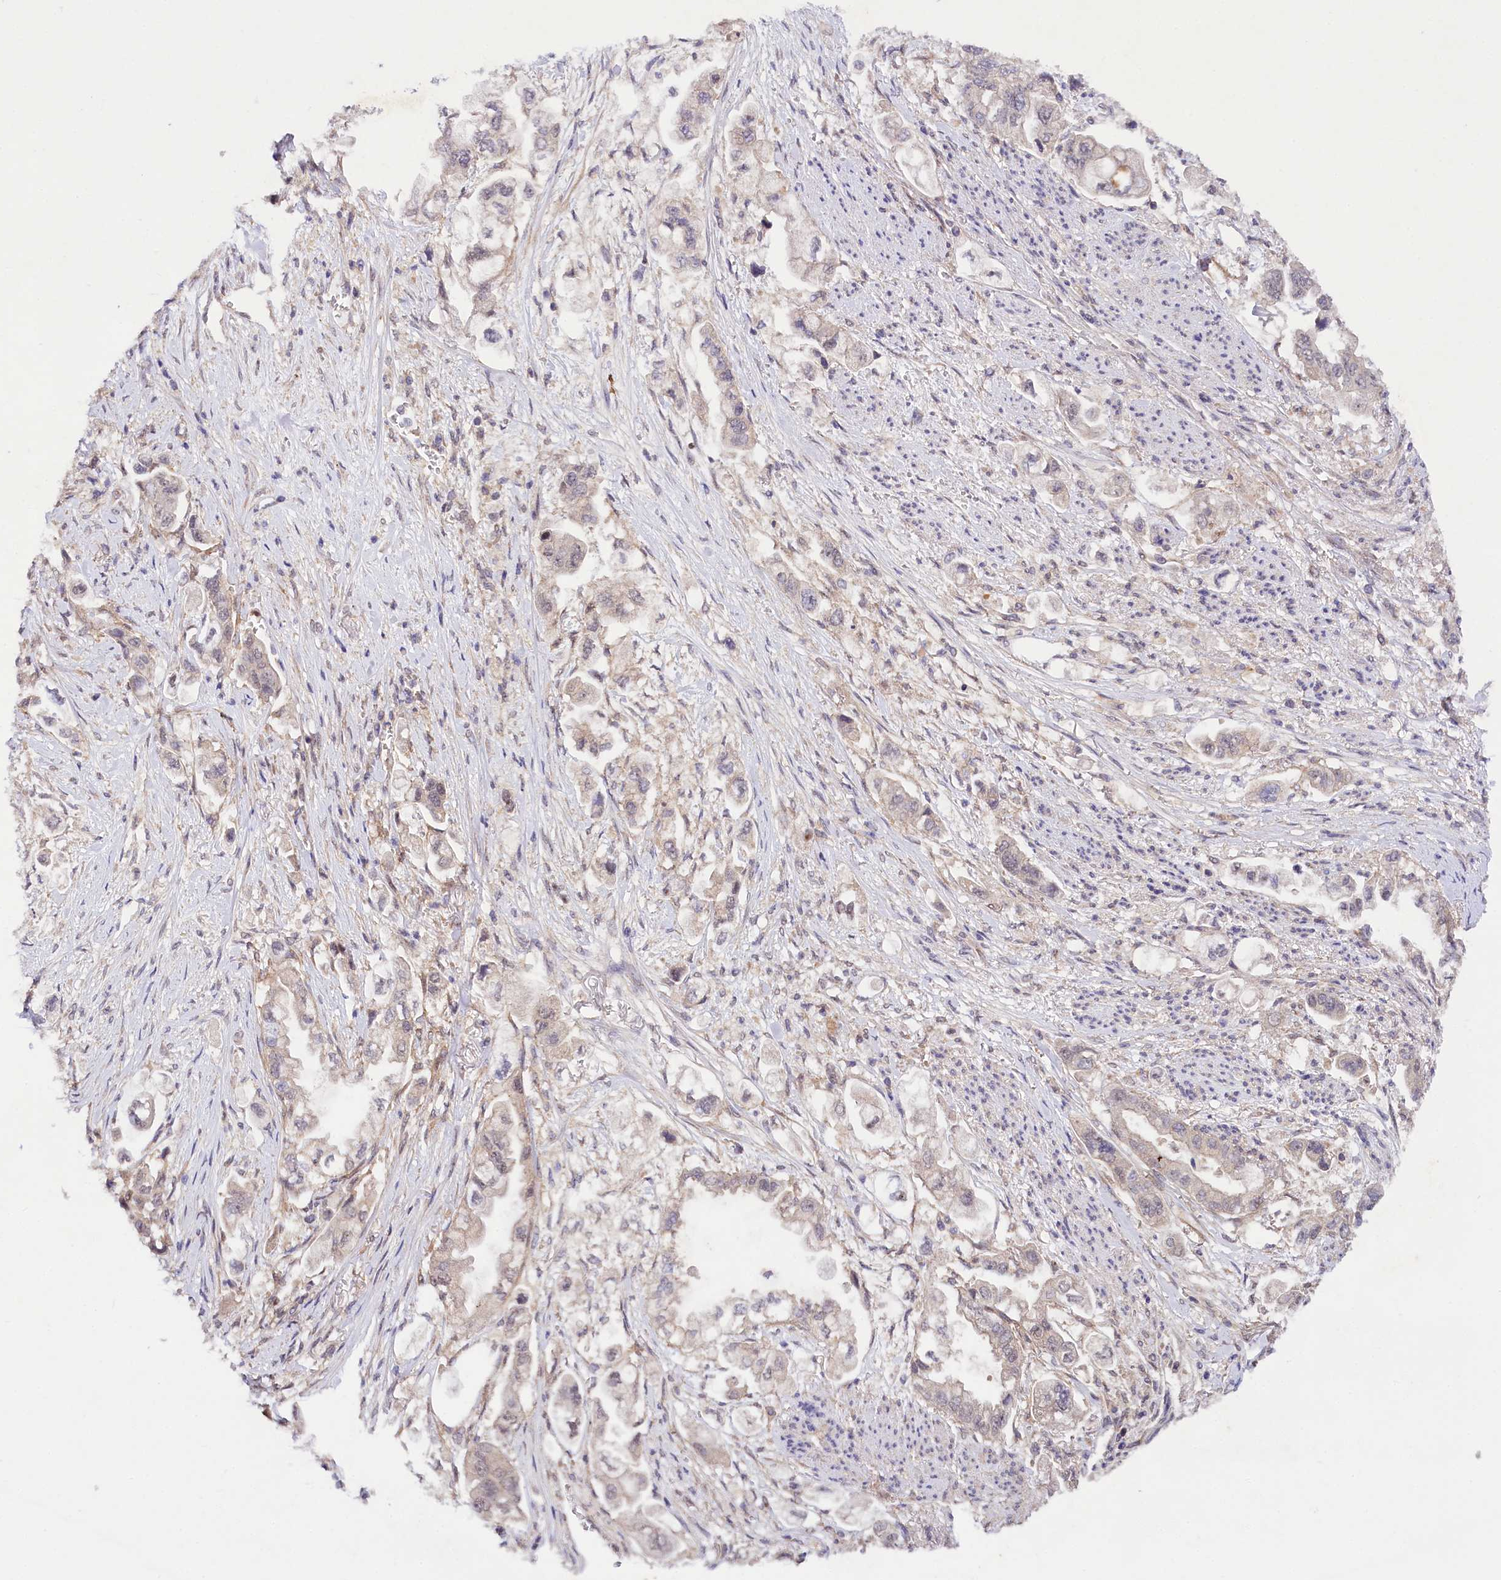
{"staining": {"intensity": "weak", "quantity": "<25%", "location": "cytoplasmic/membranous"}, "tissue": "stomach cancer", "cell_type": "Tumor cells", "image_type": "cancer", "snomed": [{"axis": "morphology", "description": "Adenocarcinoma, NOS"}, {"axis": "topography", "description": "Stomach"}], "caption": "Stomach cancer was stained to show a protein in brown. There is no significant expression in tumor cells. Nuclei are stained in blue.", "gene": "PHLDB1", "patient": {"sex": "male", "age": 62}}